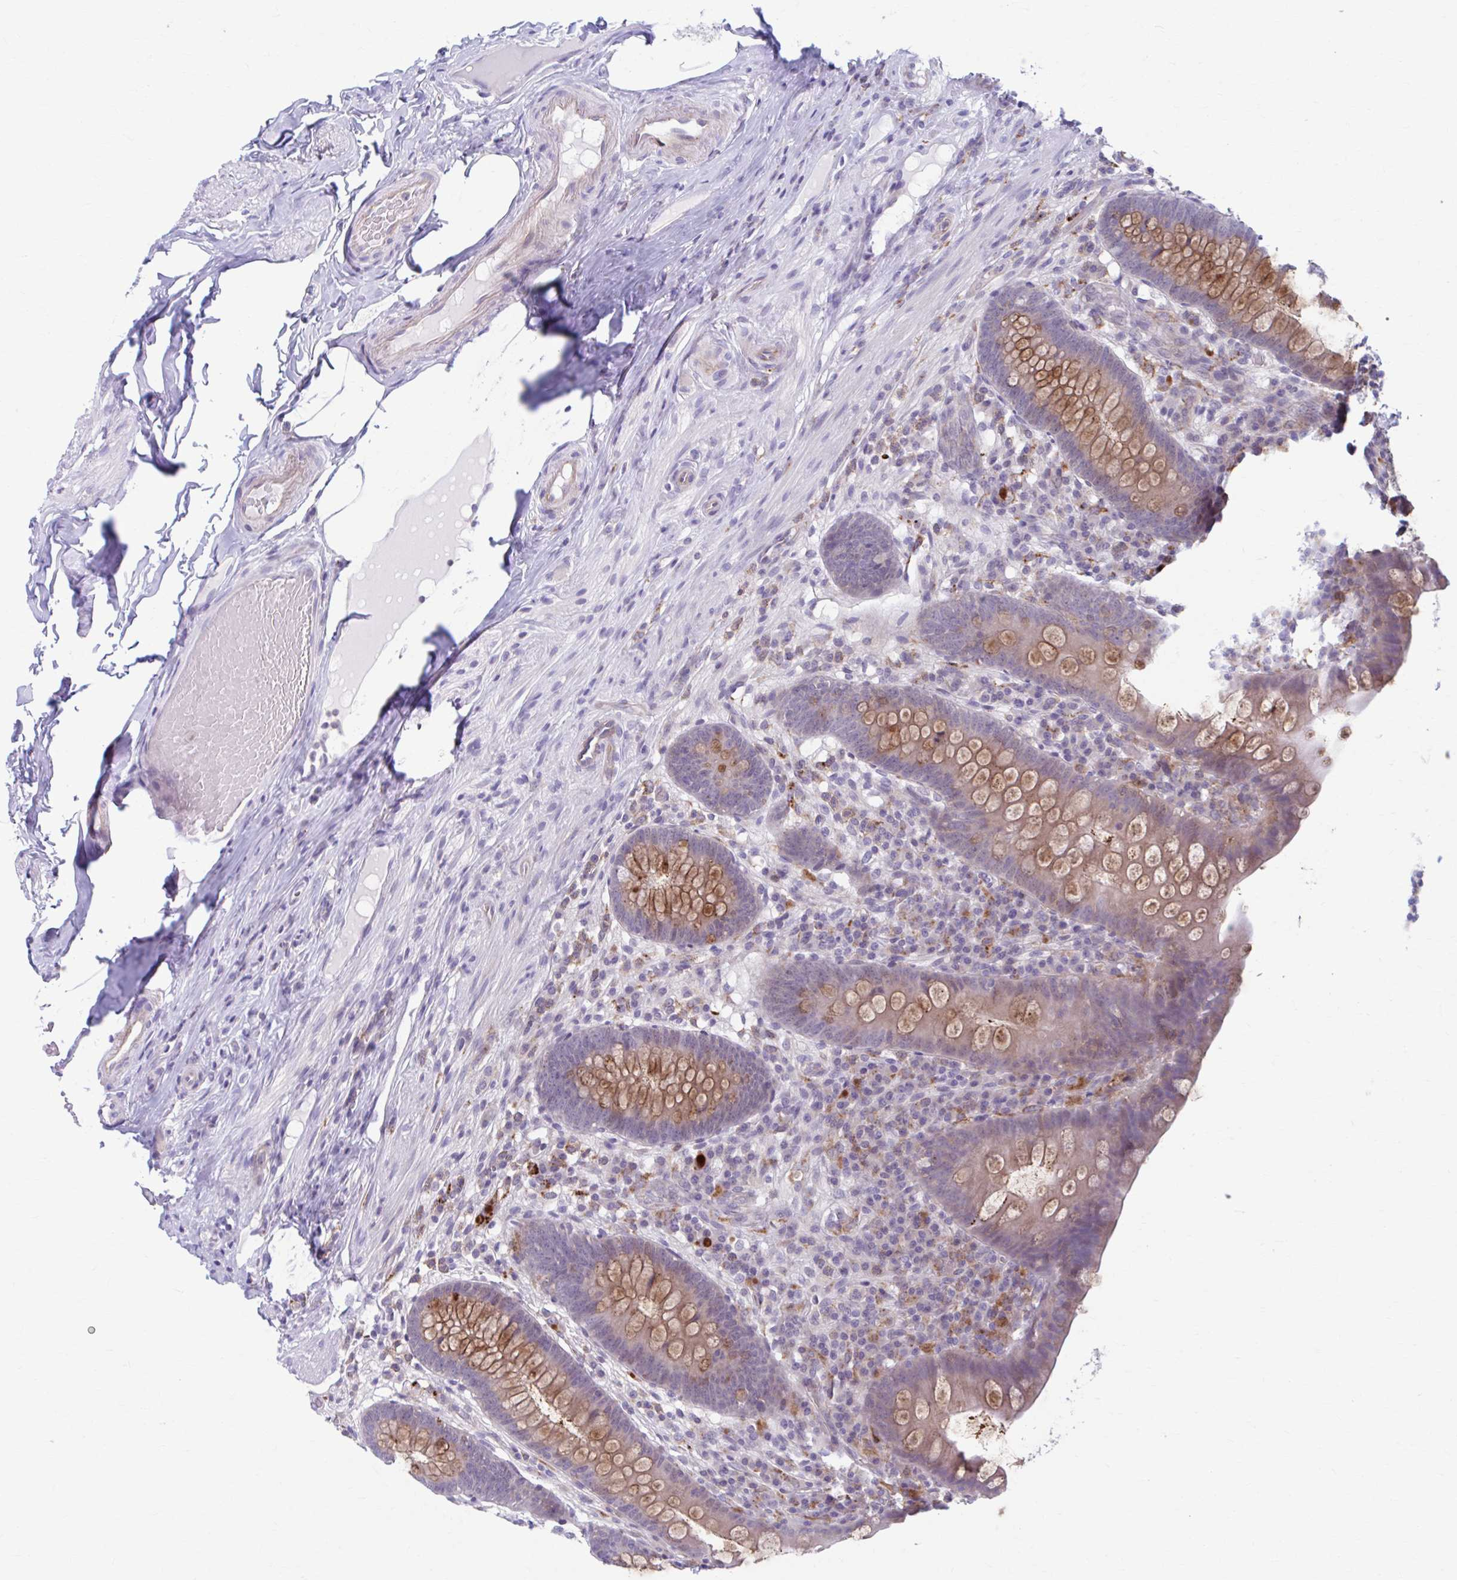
{"staining": {"intensity": "moderate", "quantity": "25%-75%", "location": "cytoplasmic/membranous"}, "tissue": "appendix", "cell_type": "Glandular cells", "image_type": "normal", "snomed": [{"axis": "morphology", "description": "Normal tissue, NOS"}, {"axis": "topography", "description": "Appendix"}], "caption": "Immunohistochemical staining of benign appendix shows 25%-75% levels of moderate cytoplasmic/membranous protein staining in approximately 25%-75% of glandular cells.", "gene": "ADAT3", "patient": {"sex": "male", "age": 71}}